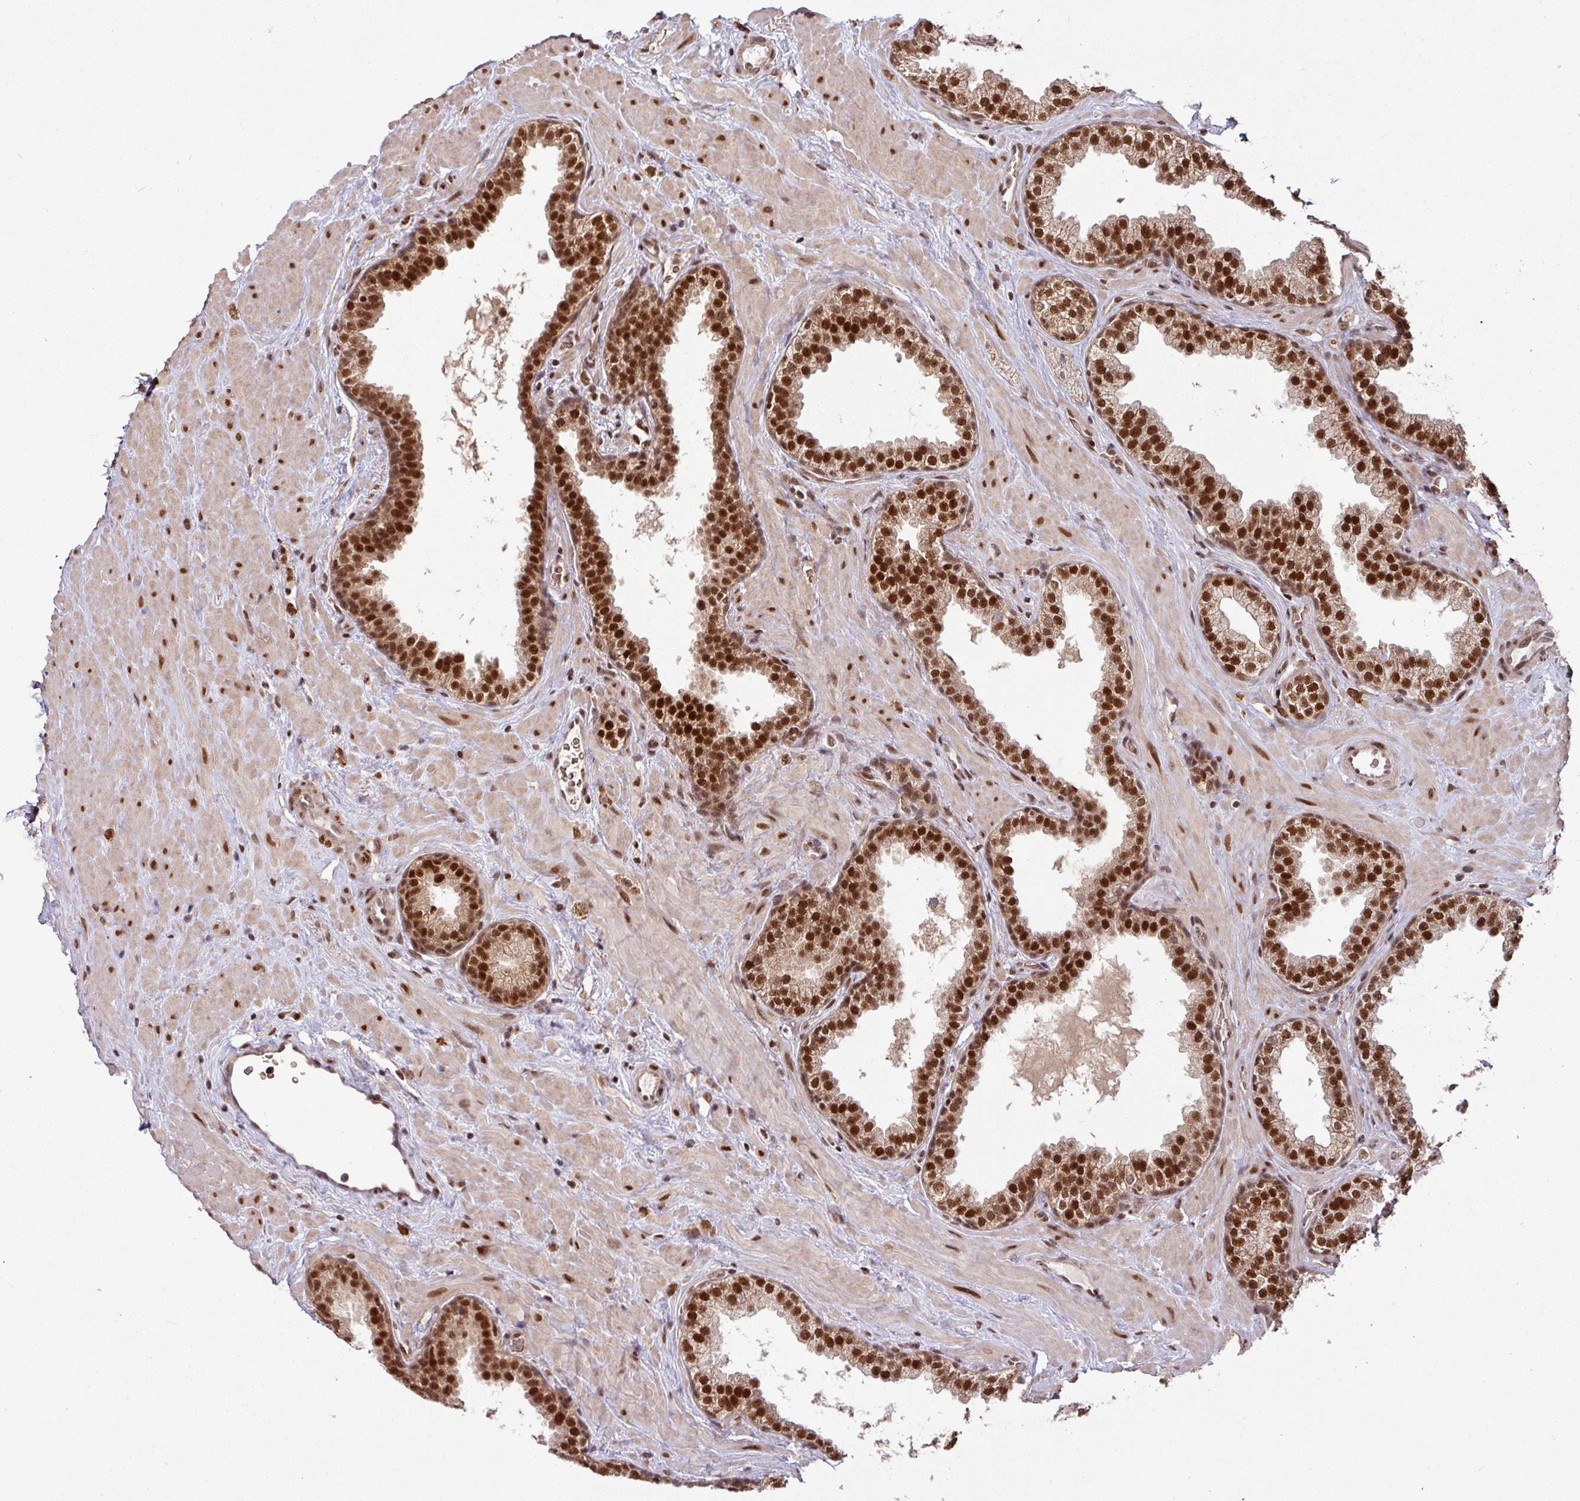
{"staining": {"intensity": "strong", "quantity": ">75%", "location": "nuclear"}, "tissue": "prostate", "cell_type": "Glandular cells", "image_type": "normal", "snomed": [{"axis": "morphology", "description": "Normal tissue, NOS"}, {"axis": "topography", "description": "Prostate"}], "caption": "This photomicrograph demonstrates immunohistochemistry staining of unremarkable prostate, with high strong nuclear positivity in approximately >75% of glandular cells.", "gene": "PHF23", "patient": {"sex": "male", "age": 51}}